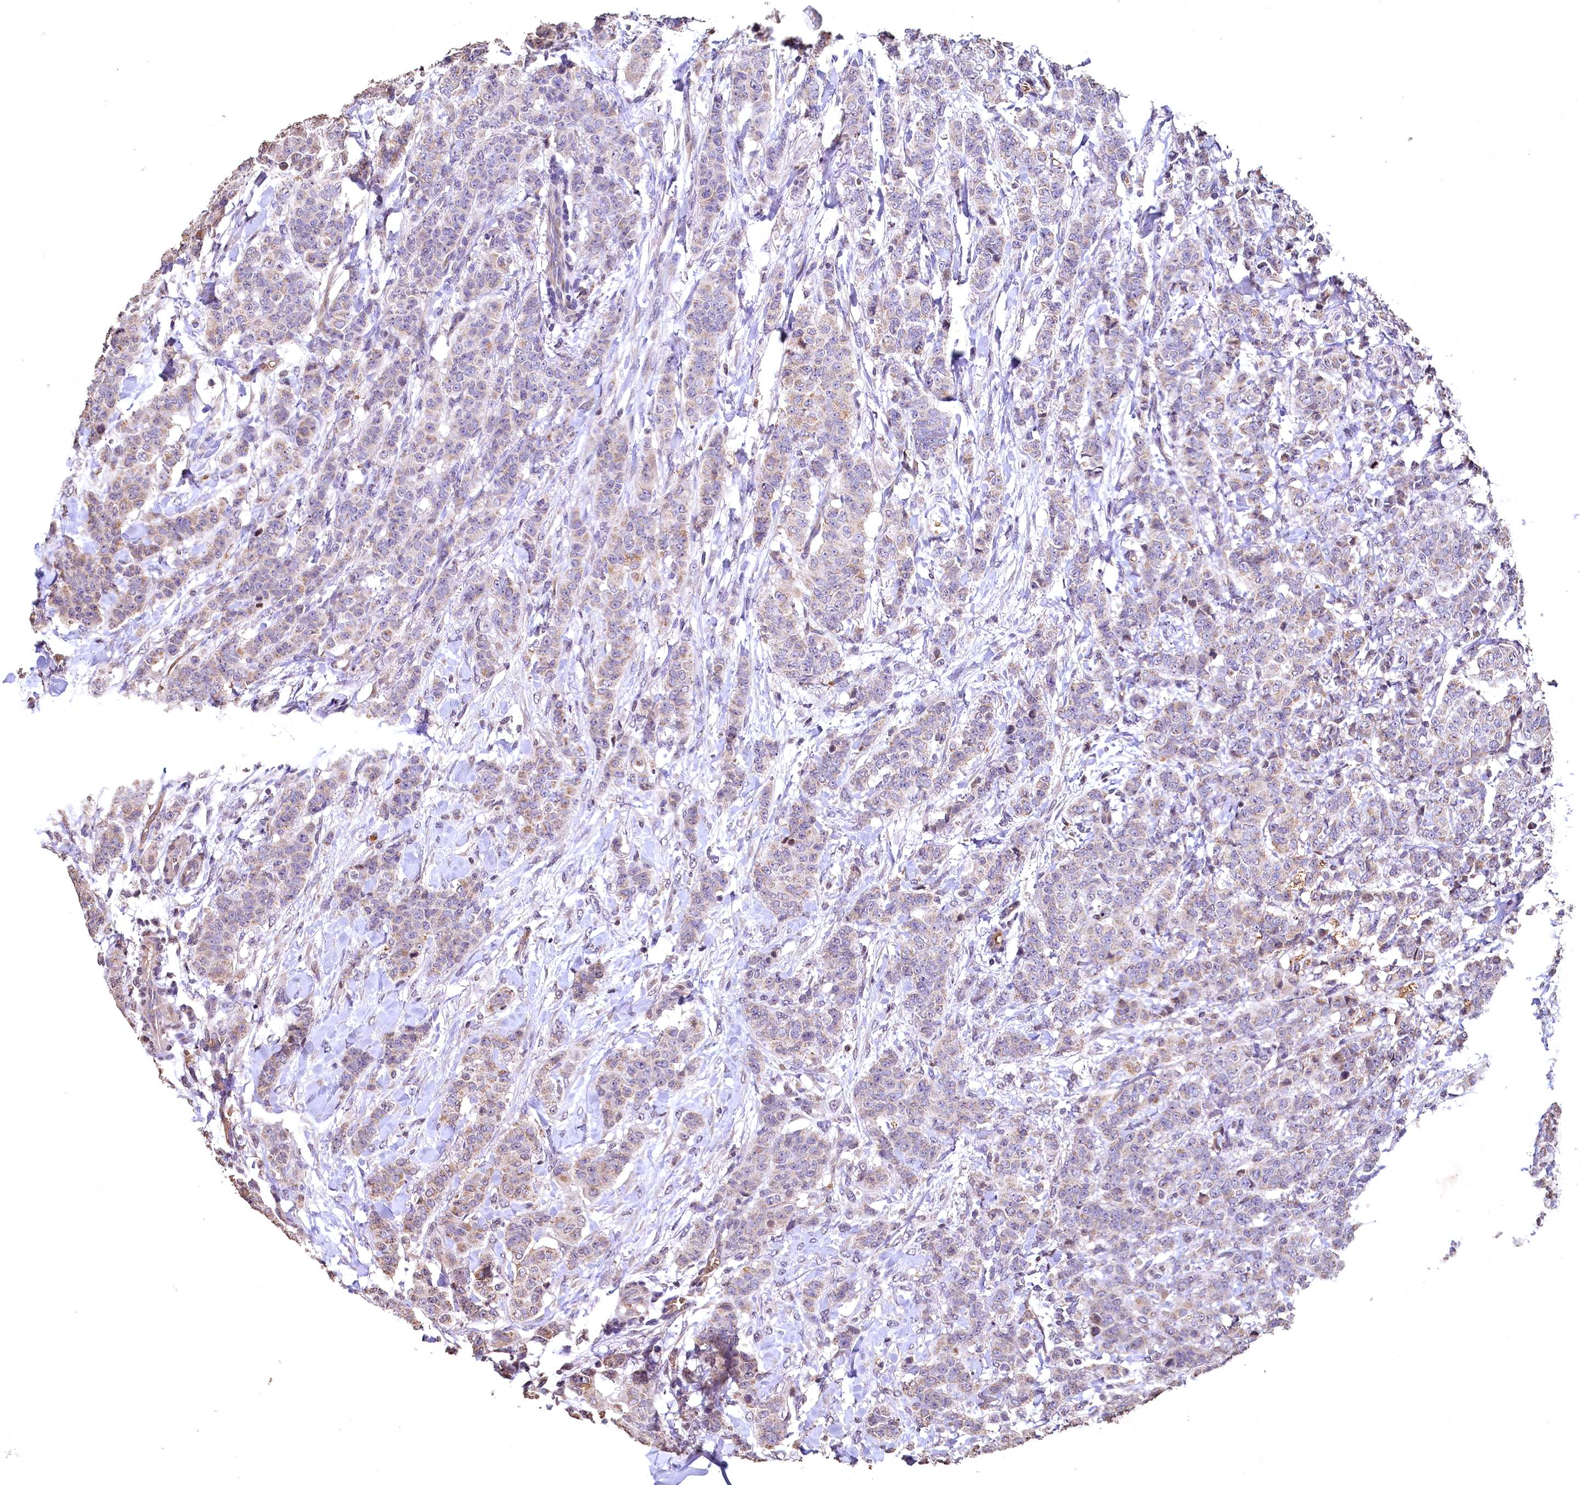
{"staining": {"intensity": "weak", "quantity": "25%-75%", "location": "cytoplasmic/membranous"}, "tissue": "breast cancer", "cell_type": "Tumor cells", "image_type": "cancer", "snomed": [{"axis": "morphology", "description": "Duct carcinoma"}, {"axis": "topography", "description": "Breast"}], "caption": "Immunohistochemical staining of breast cancer displays weak cytoplasmic/membranous protein expression in approximately 25%-75% of tumor cells.", "gene": "SPTA1", "patient": {"sex": "female", "age": 40}}